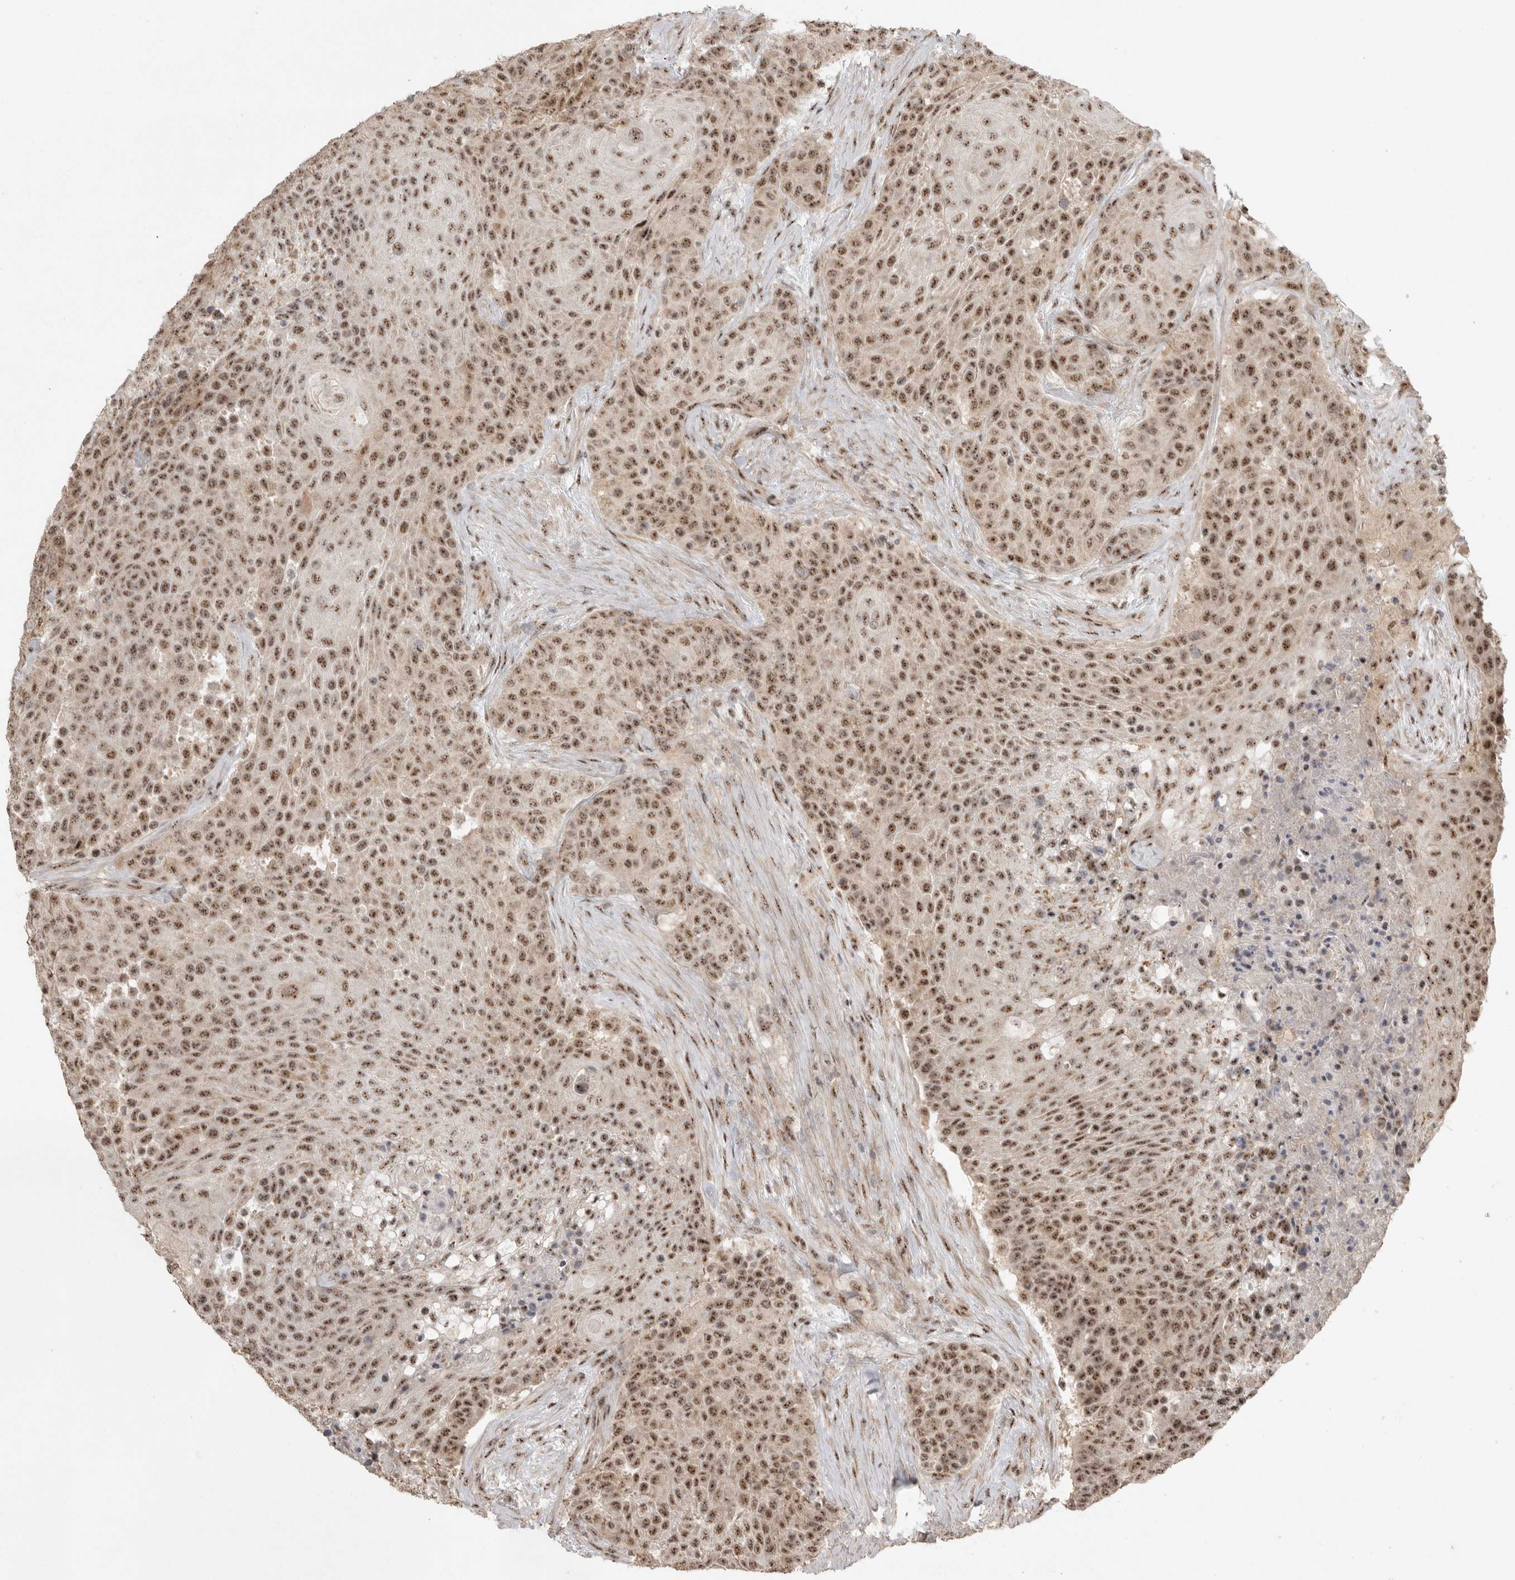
{"staining": {"intensity": "strong", "quantity": ">75%", "location": "nuclear"}, "tissue": "urothelial cancer", "cell_type": "Tumor cells", "image_type": "cancer", "snomed": [{"axis": "morphology", "description": "Urothelial carcinoma, High grade"}, {"axis": "topography", "description": "Urinary bladder"}], "caption": "Strong nuclear staining is appreciated in about >75% of tumor cells in urothelial carcinoma (high-grade).", "gene": "POMP", "patient": {"sex": "female", "age": 63}}